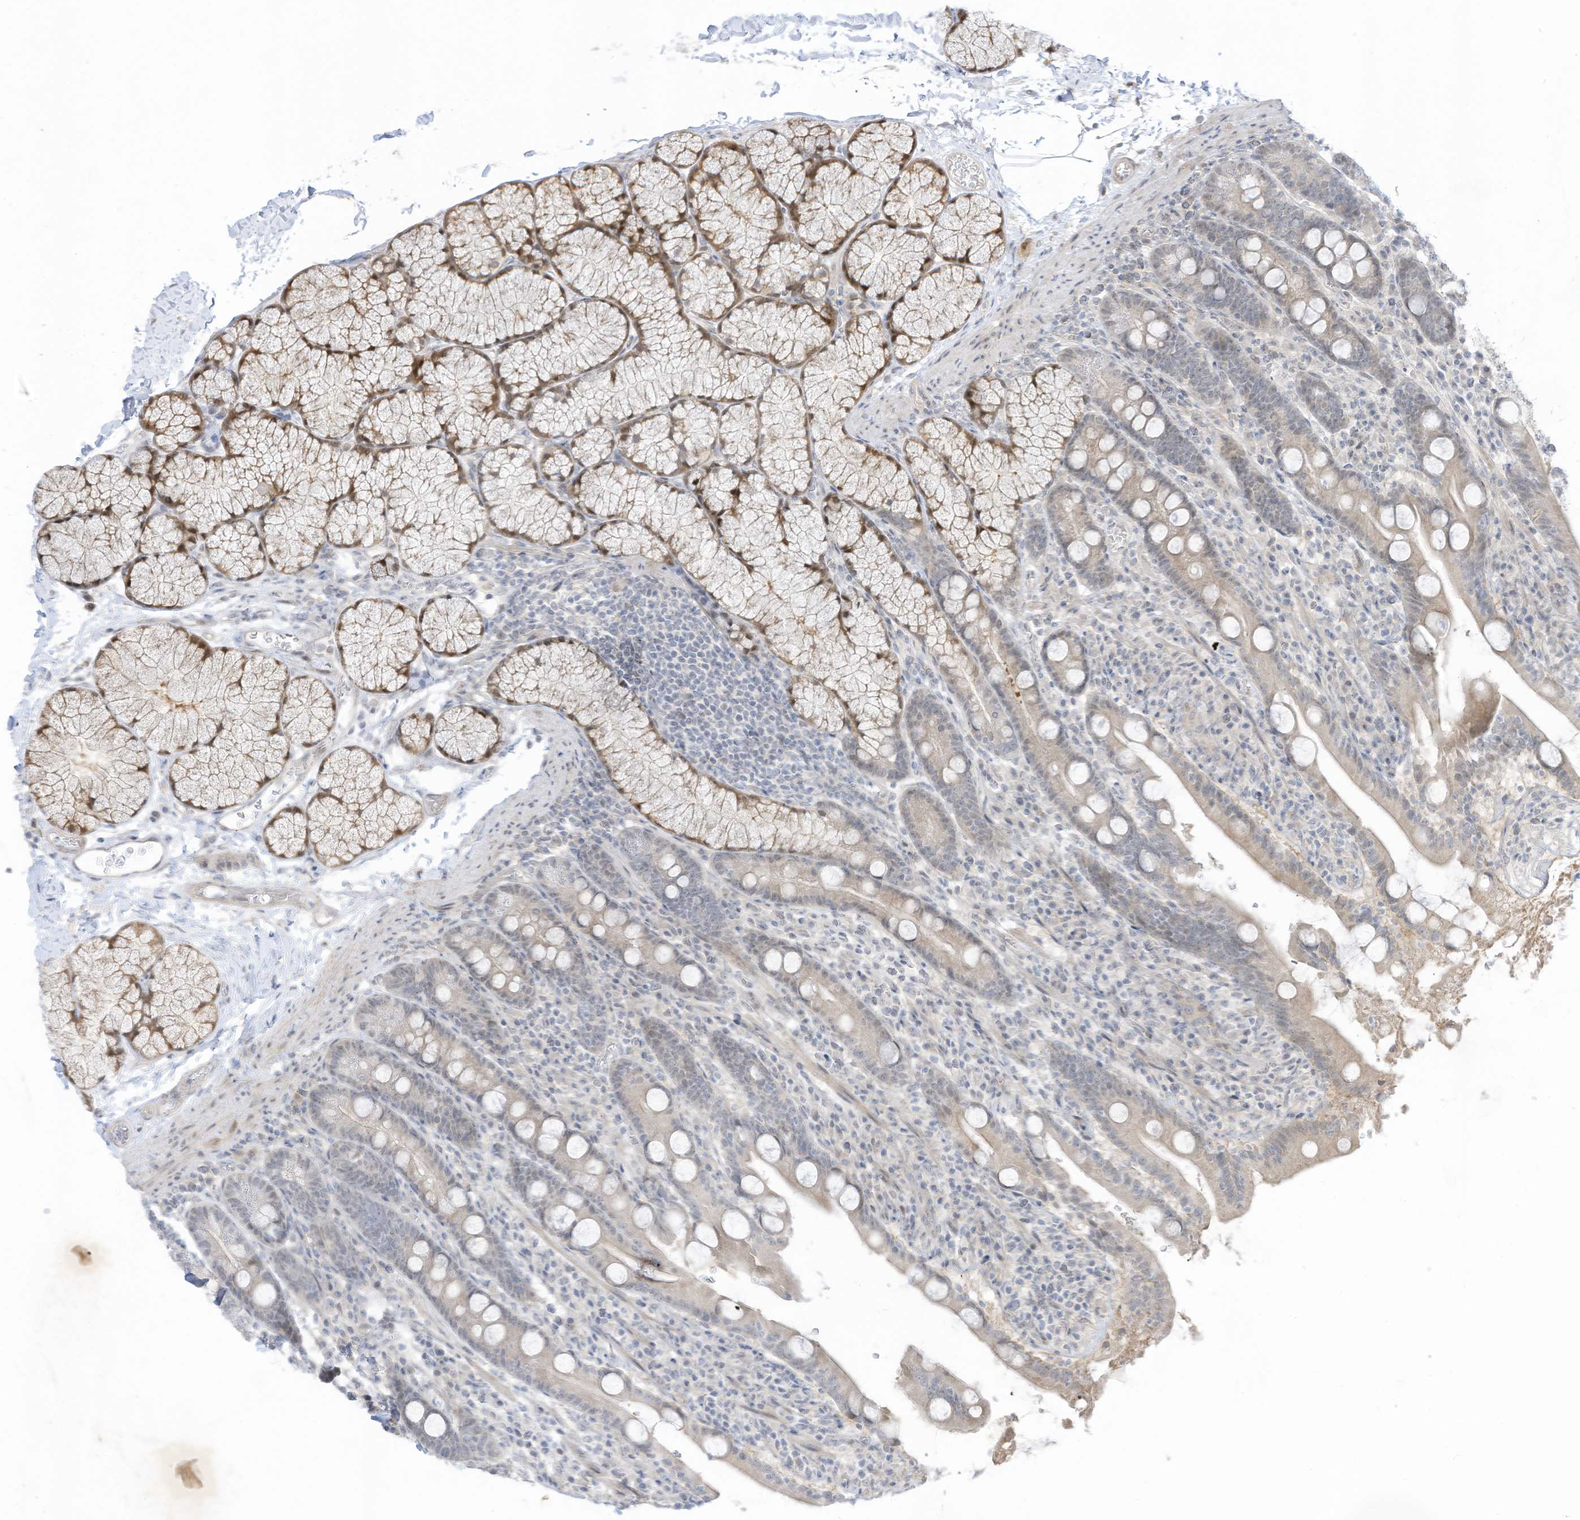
{"staining": {"intensity": "moderate", "quantity": "25%-75%", "location": "cytoplasmic/membranous,nuclear"}, "tissue": "duodenum", "cell_type": "Glandular cells", "image_type": "normal", "snomed": [{"axis": "morphology", "description": "Normal tissue, NOS"}, {"axis": "topography", "description": "Duodenum"}], "caption": "Immunohistochemistry (IHC) photomicrograph of unremarkable human duodenum stained for a protein (brown), which demonstrates medium levels of moderate cytoplasmic/membranous,nuclear positivity in about 25%-75% of glandular cells.", "gene": "ASPRV1", "patient": {"sex": "male", "age": 35}}